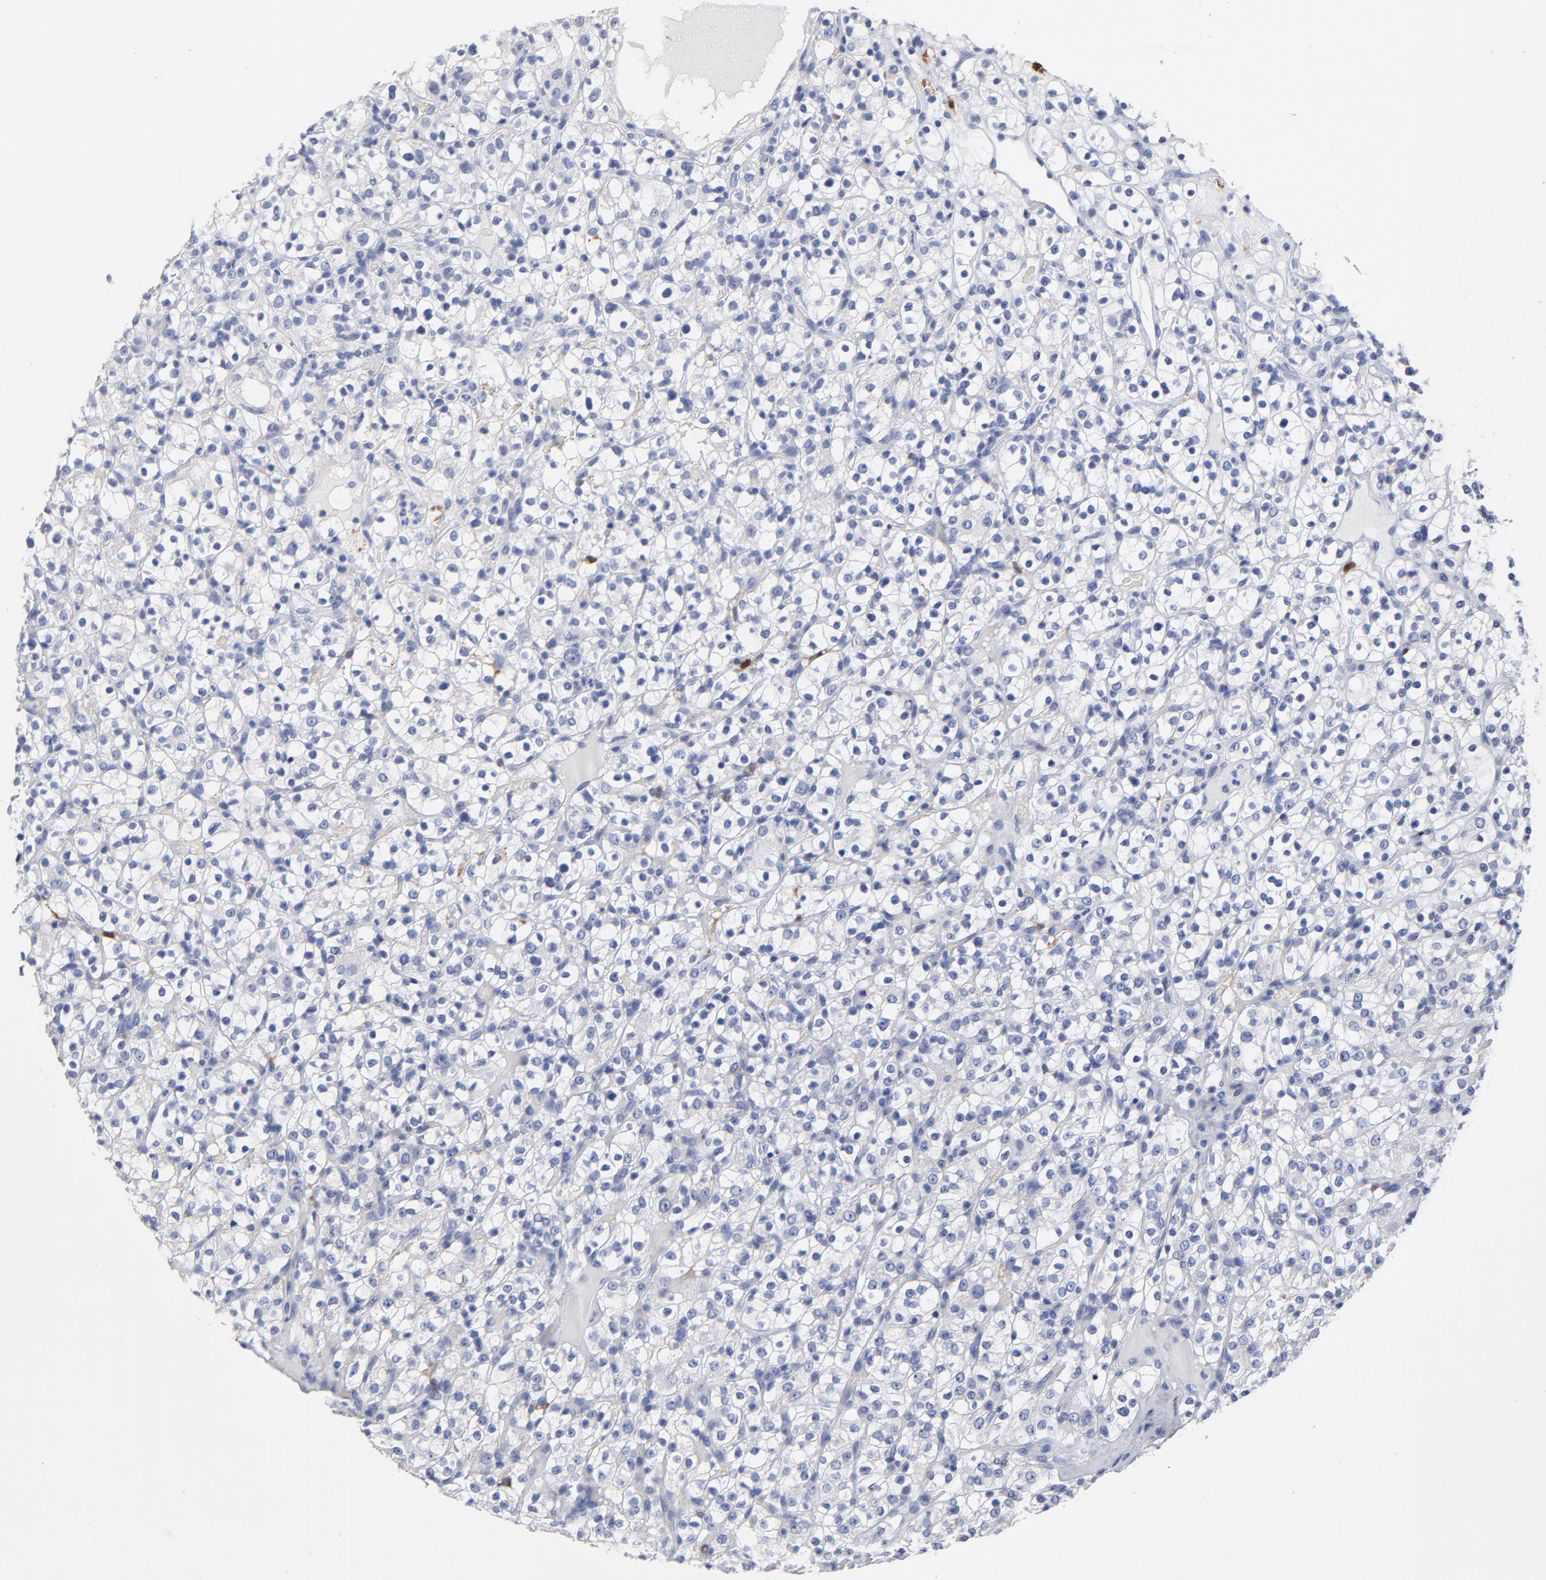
{"staining": {"intensity": "negative", "quantity": "none", "location": "none"}, "tissue": "renal cancer", "cell_type": "Tumor cells", "image_type": "cancer", "snomed": [{"axis": "morphology", "description": "Normal tissue, NOS"}, {"axis": "morphology", "description": "Adenocarcinoma, NOS"}, {"axis": "topography", "description": "Kidney"}], "caption": "Image shows no protein expression in tumor cells of renal adenocarcinoma tissue.", "gene": "PTP4A1", "patient": {"sex": "female", "age": 72}}